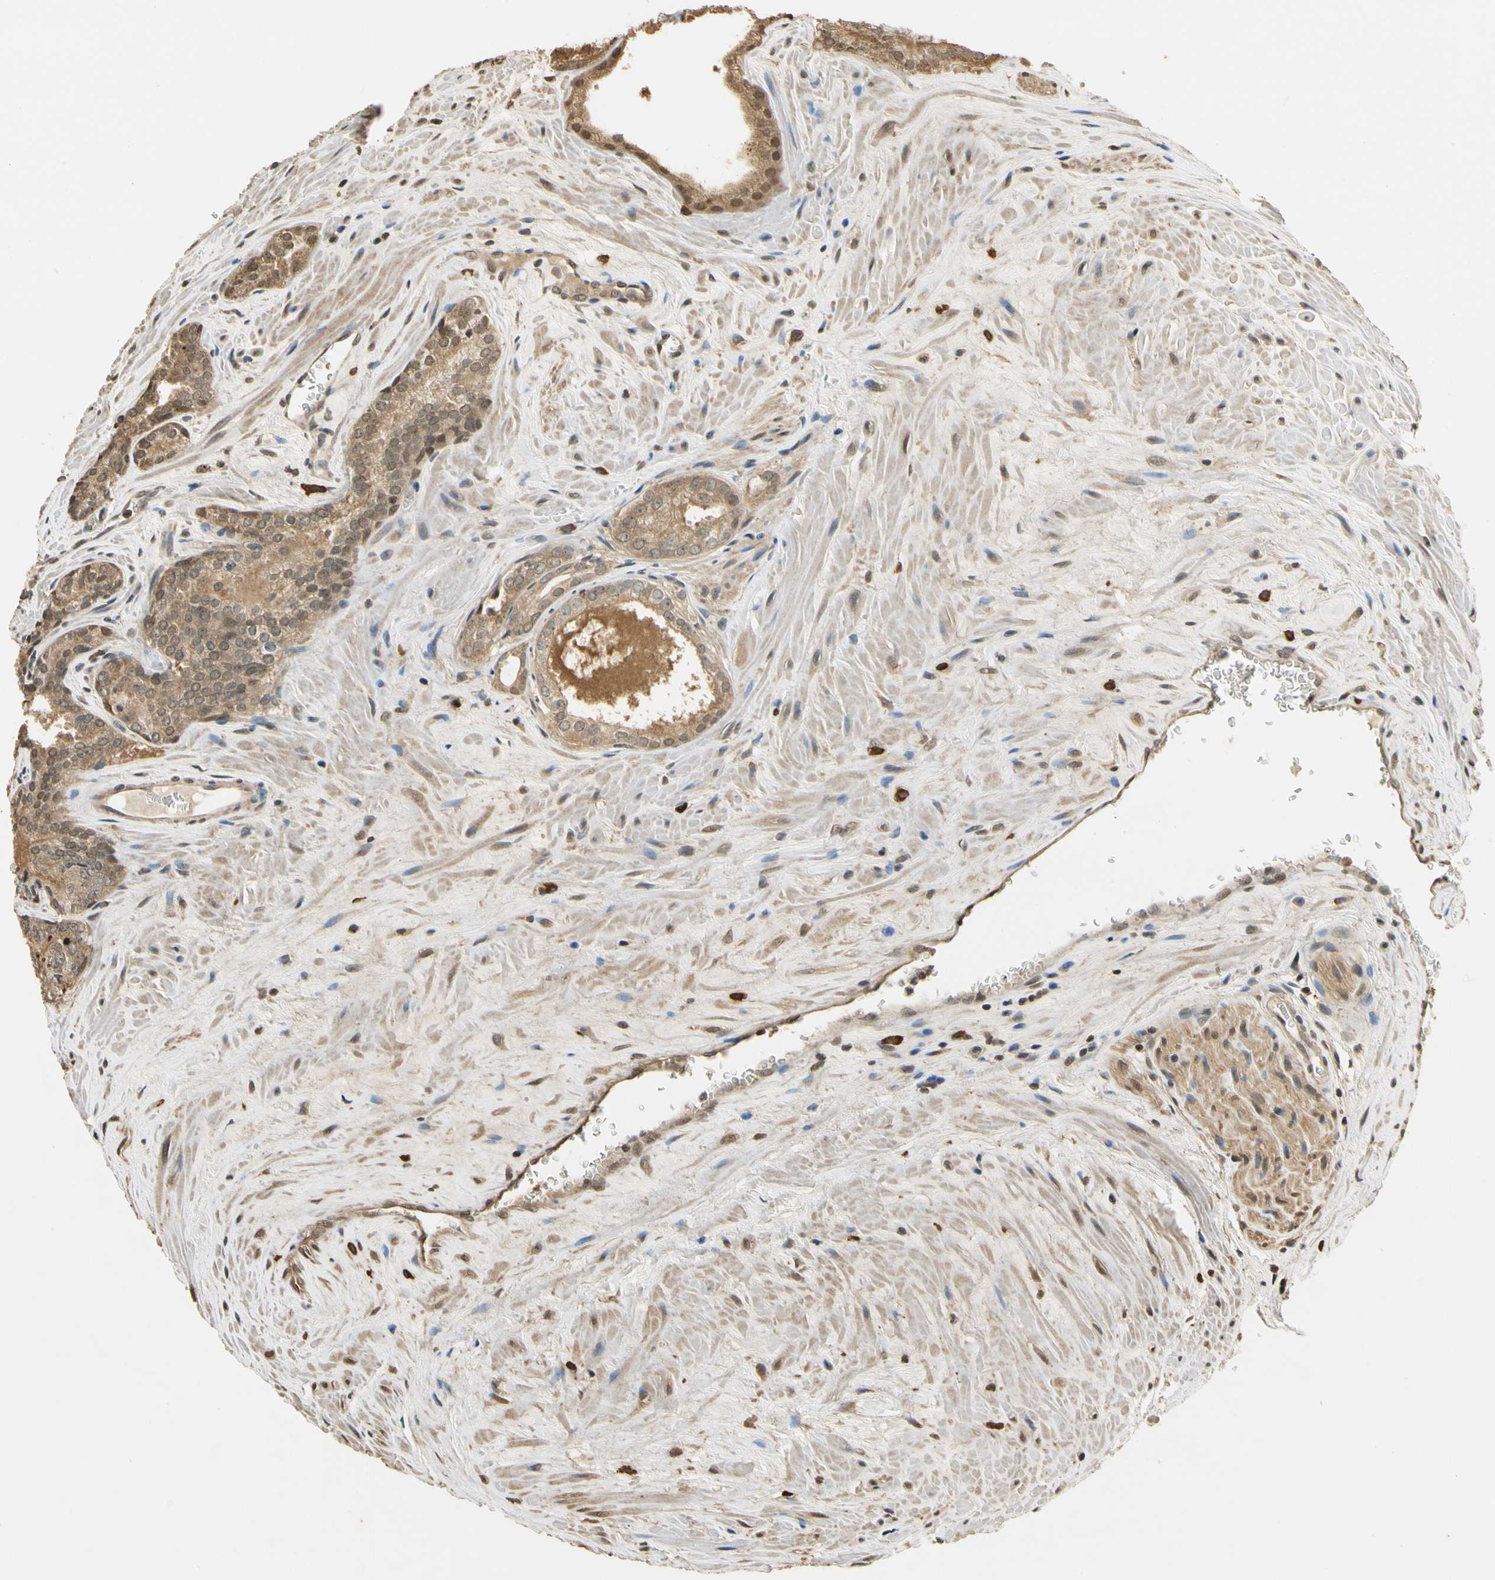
{"staining": {"intensity": "moderate", "quantity": ">75%", "location": "cytoplasmic/membranous"}, "tissue": "prostate cancer", "cell_type": "Tumor cells", "image_type": "cancer", "snomed": [{"axis": "morphology", "description": "Adenocarcinoma, Low grade"}, {"axis": "topography", "description": "Prostate"}], "caption": "Prostate cancer (low-grade adenocarcinoma) was stained to show a protein in brown. There is medium levels of moderate cytoplasmic/membranous staining in about >75% of tumor cells.", "gene": "SOD1", "patient": {"sex": "male", "age": 60}}